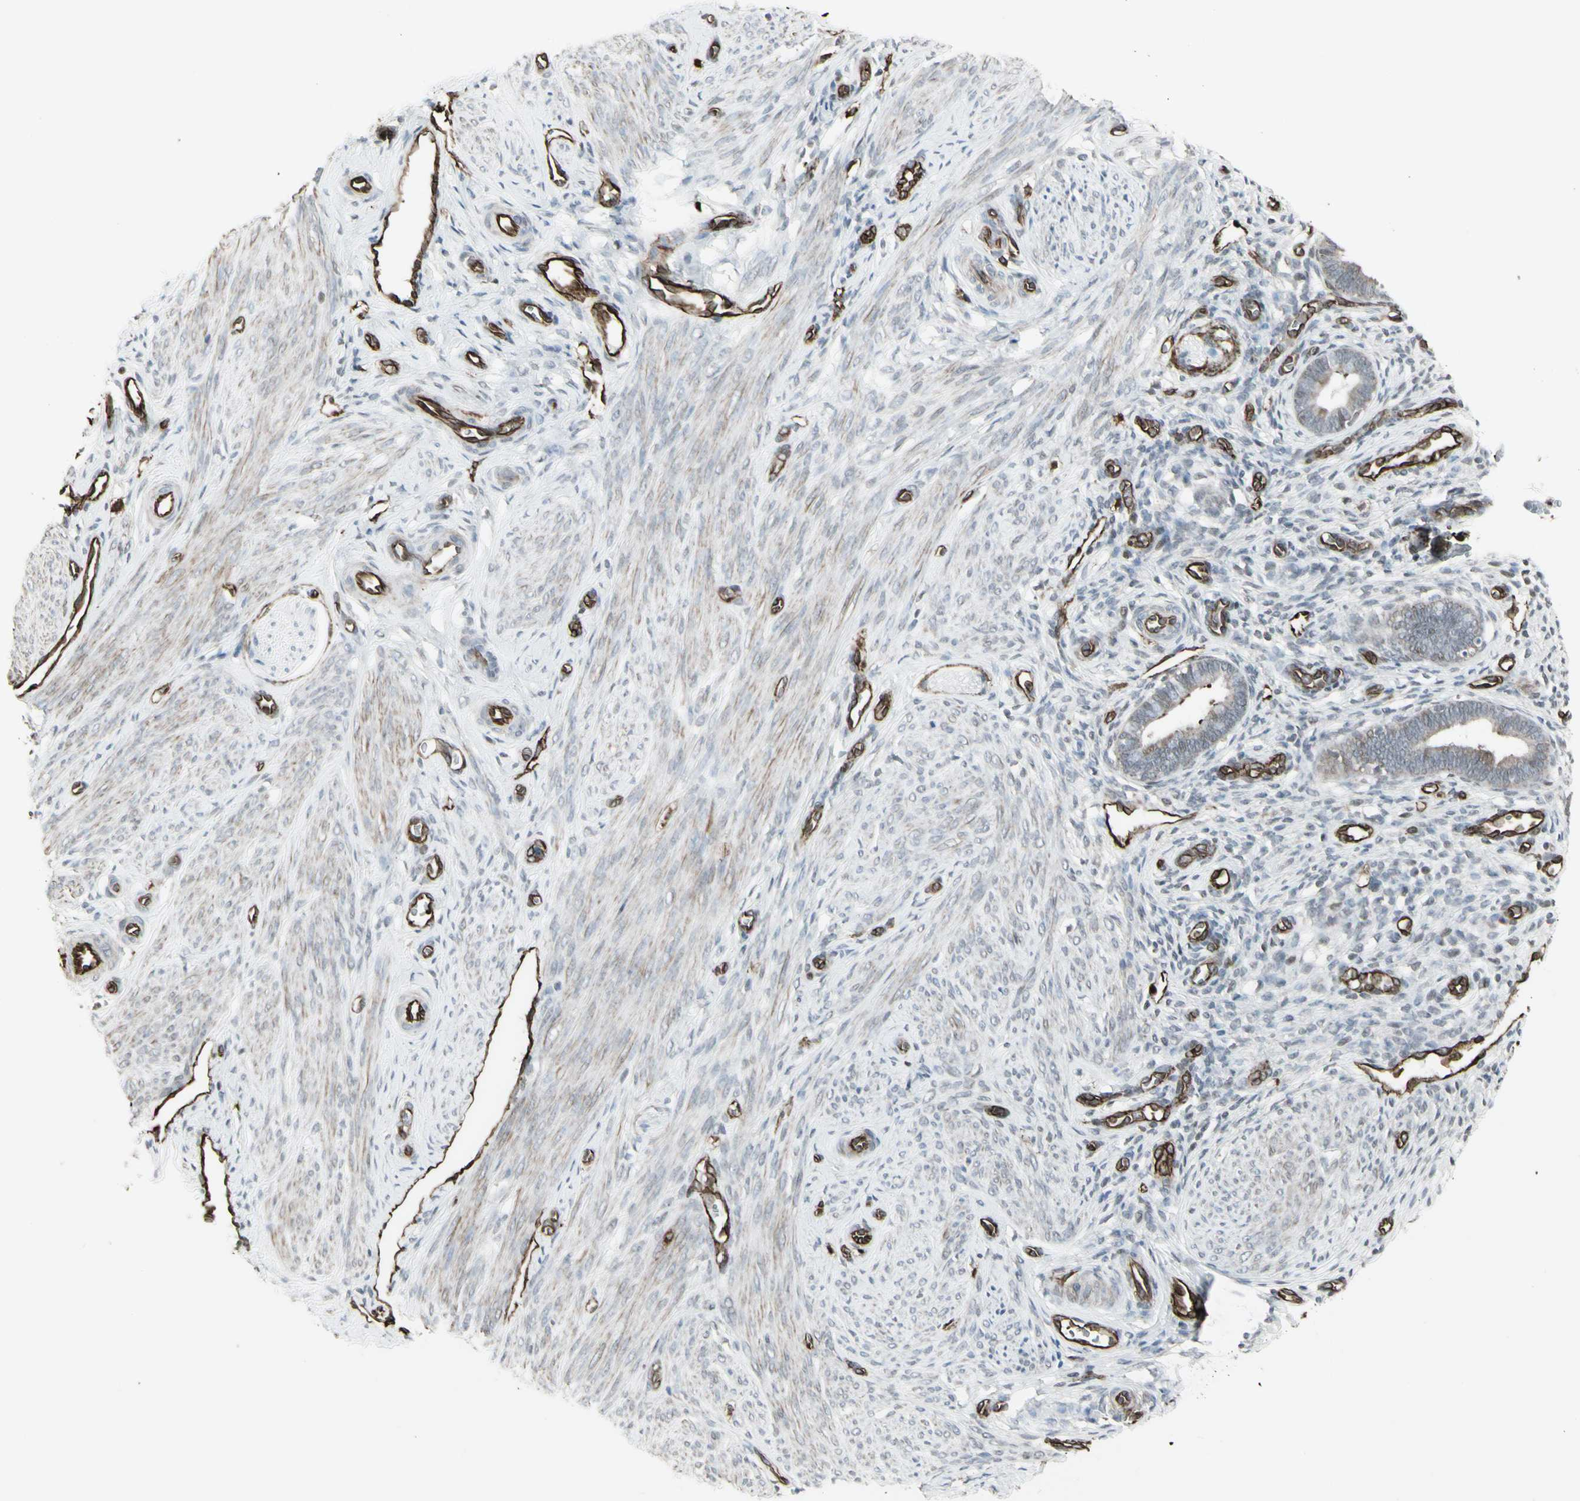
{"staining": {"intensity": "negative", "quantity": "none", "location": "none"}, "tissue": "endometrium", "cell_type": "Cells in endometrial stroma", "image_type": "normal", "snomed": [{"axis": "morphology", "description": "Normal tissue, NOS"}, {"axis": "topography", "description": "Endometrium"}], "caption": "Endometrium stained for a protein using IHC demonstrates no expression cells in endometrial stroma.", "gene": "DTX3L", "patient": {"sex": "female", "age": 27}}